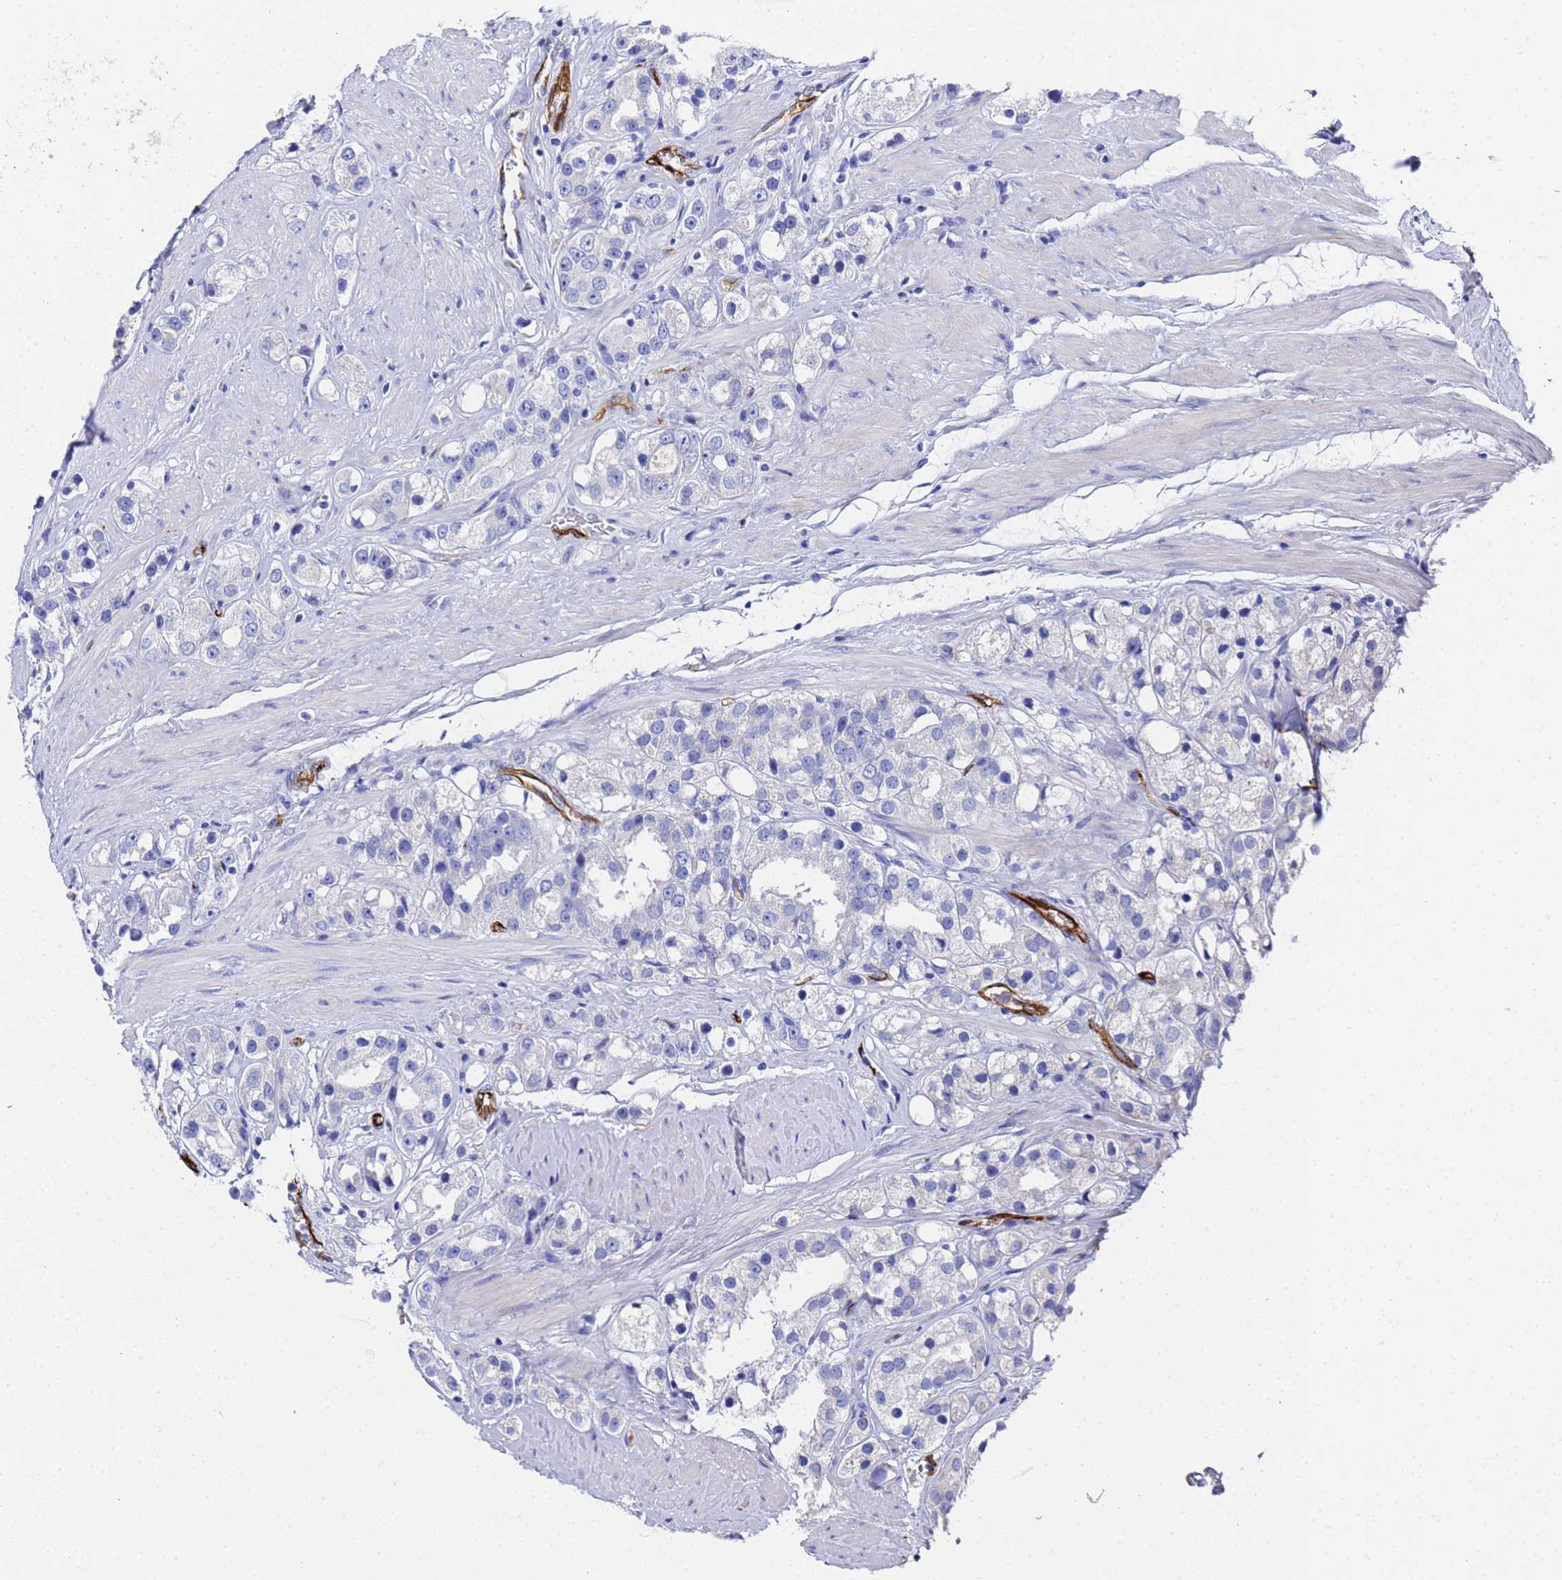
{"staining": {"intensity": "negative", "quantity": "none", "location": "none"}, "tissue": "prostate cancer", "cell_type": "Tumor cells", "image_type": "cancer", "snomed": [{"axis": "morphology", "description": "Adenocarcinoma, NOS"}, {"axis": "topography", "description": "Prostate"}], "caption": "Tumor cells show no significant positivity in adenocarcinoma (prostate). (Brightfield microscopy of DAB IHC at high magnification).", "gene": "ADIPOQ", "patient": {"sex": "male", "age": 79}}